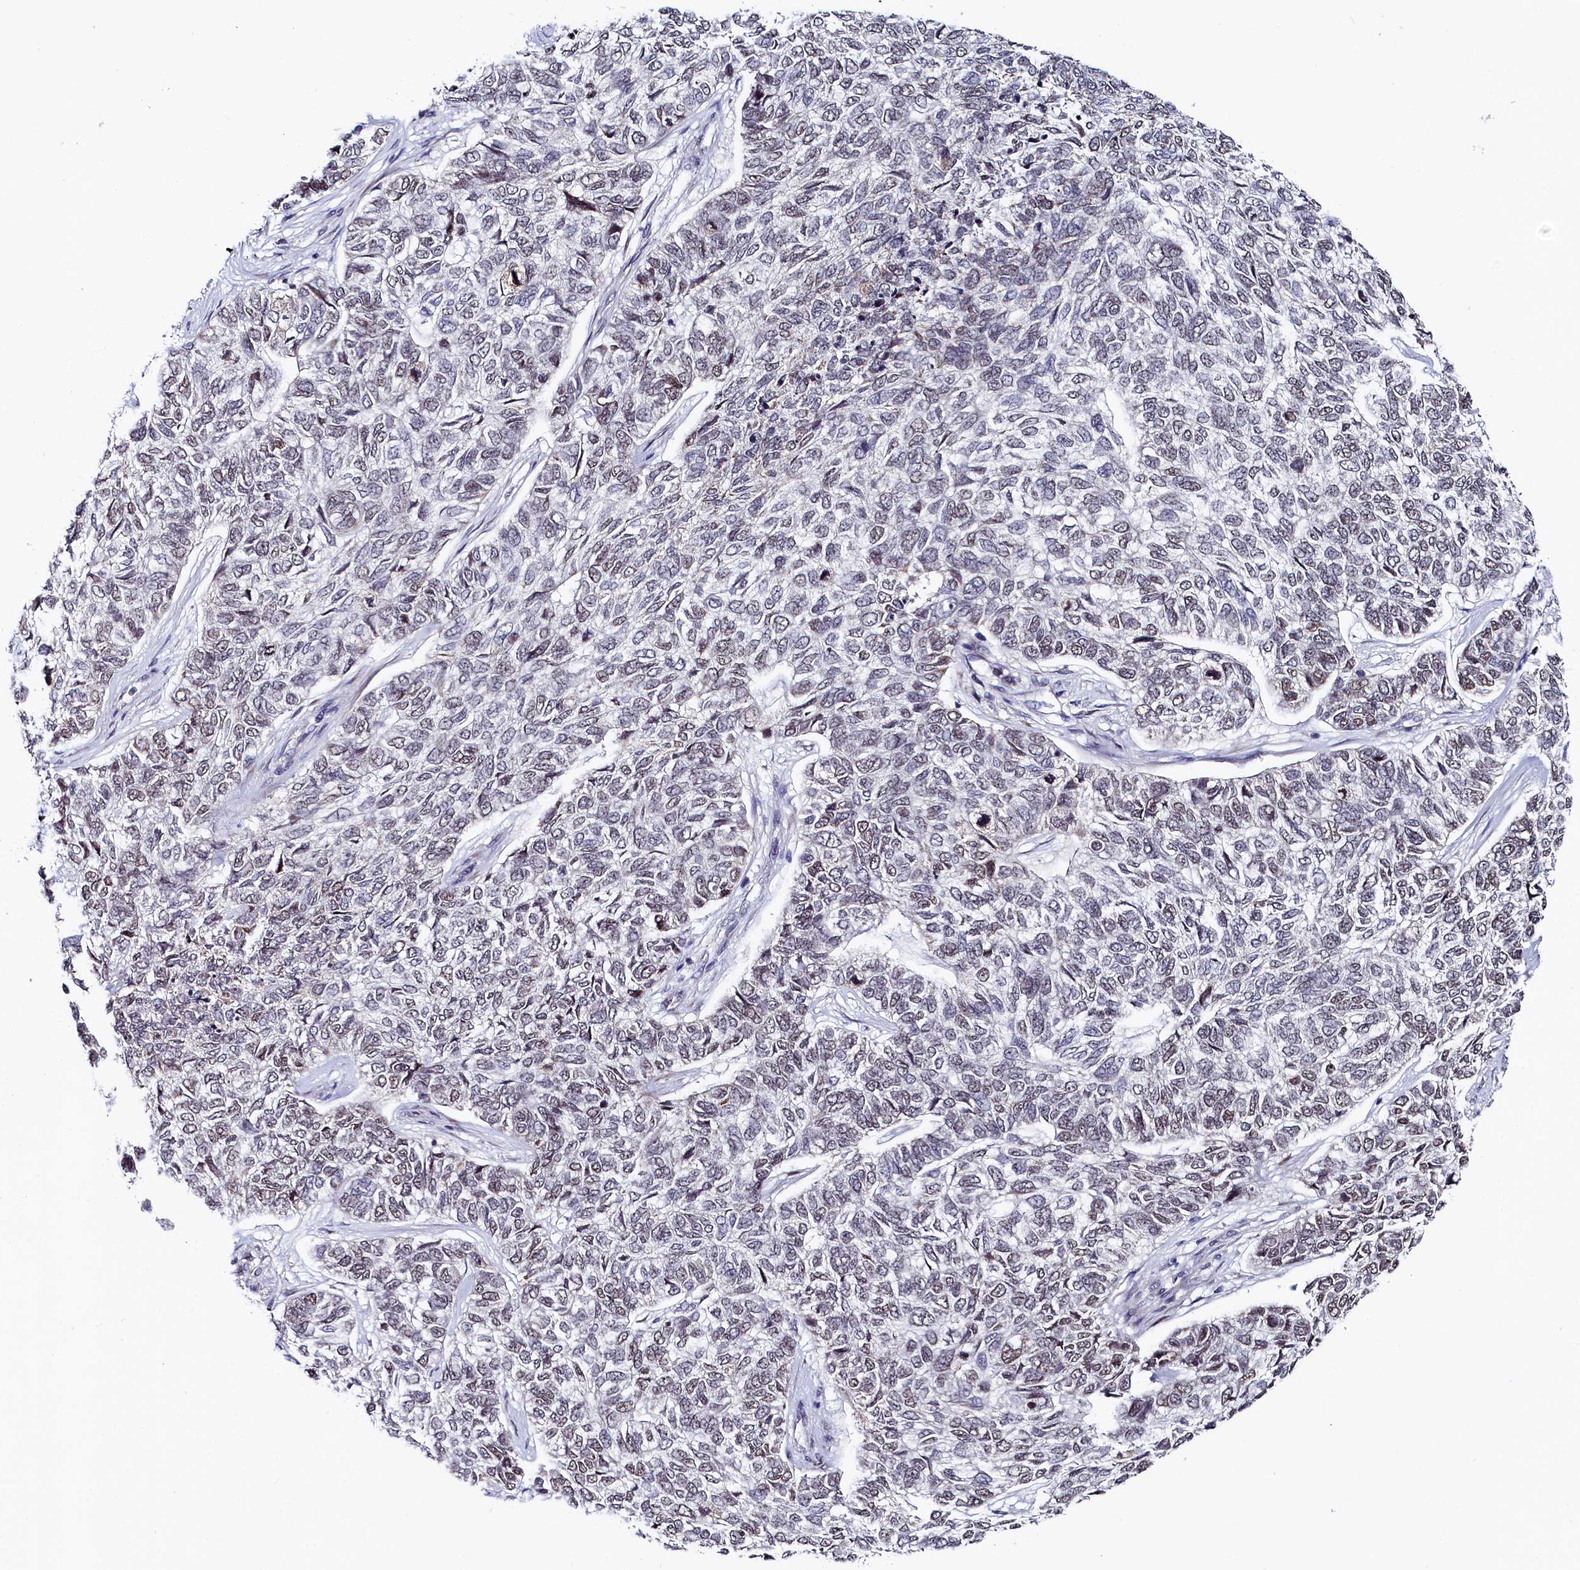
{"staining": {"intensity": "weak", "quantity": "25%-75%", "location": "nuclear"}, "tissue": "skin cancer", "cell_type": "Tumor cells", "image_type": "cancer", "snomed": [{"axis": "morphology", "description": "Basal cell carcinoma"}, {"axis": "topography", "description": "Skin"}], "caption": "This is a histology image of IHC staining of basal cell carcinoma (skin), which shows weak staining in the nuclear of tumor cells.", "gene": "TIGD4", "patient": {"sex": "female", "age": 65}}